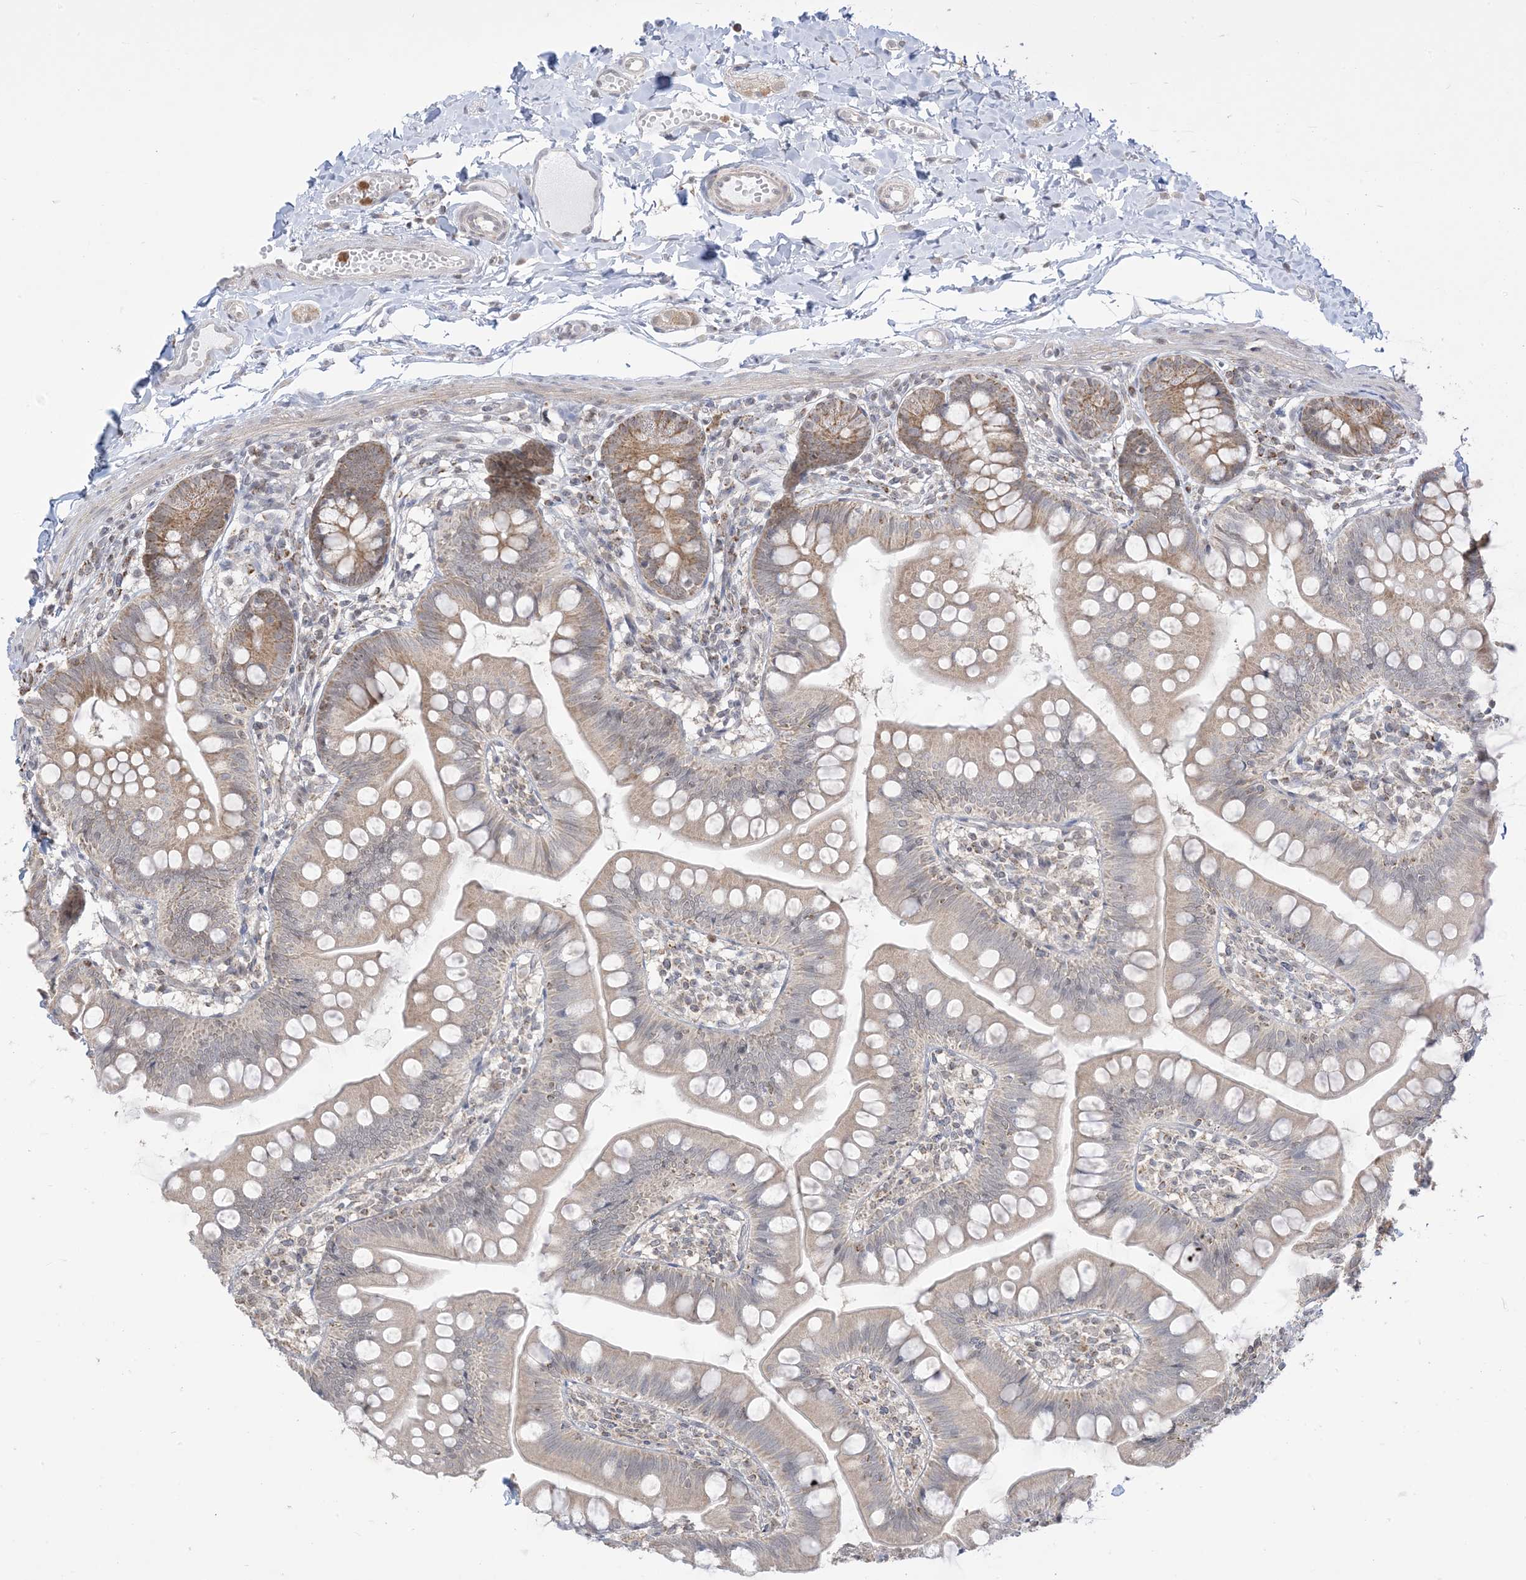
{"staining": {"intensity": "moderate", "quantity": "25%-75%", "location": "cytoplasmic/membranous"}, "tissue": "small intestine", "cell_type": "Glandular cells", "image_type": "normal", "snomed": [{"axis": "morphology", "description": "Normal tissue, NOS"}, {"axis": "topography", "description": "Small intestine"}], "caption": "Immunohistochemistry (DAB) staining of benign human small intestine demonstrates moderate cytoplasmic/membranous protein expression in approximately 25%-75% of glandular cells.", "gene": "KANSL3", "patient": {"sex": "male", "age": 7}}